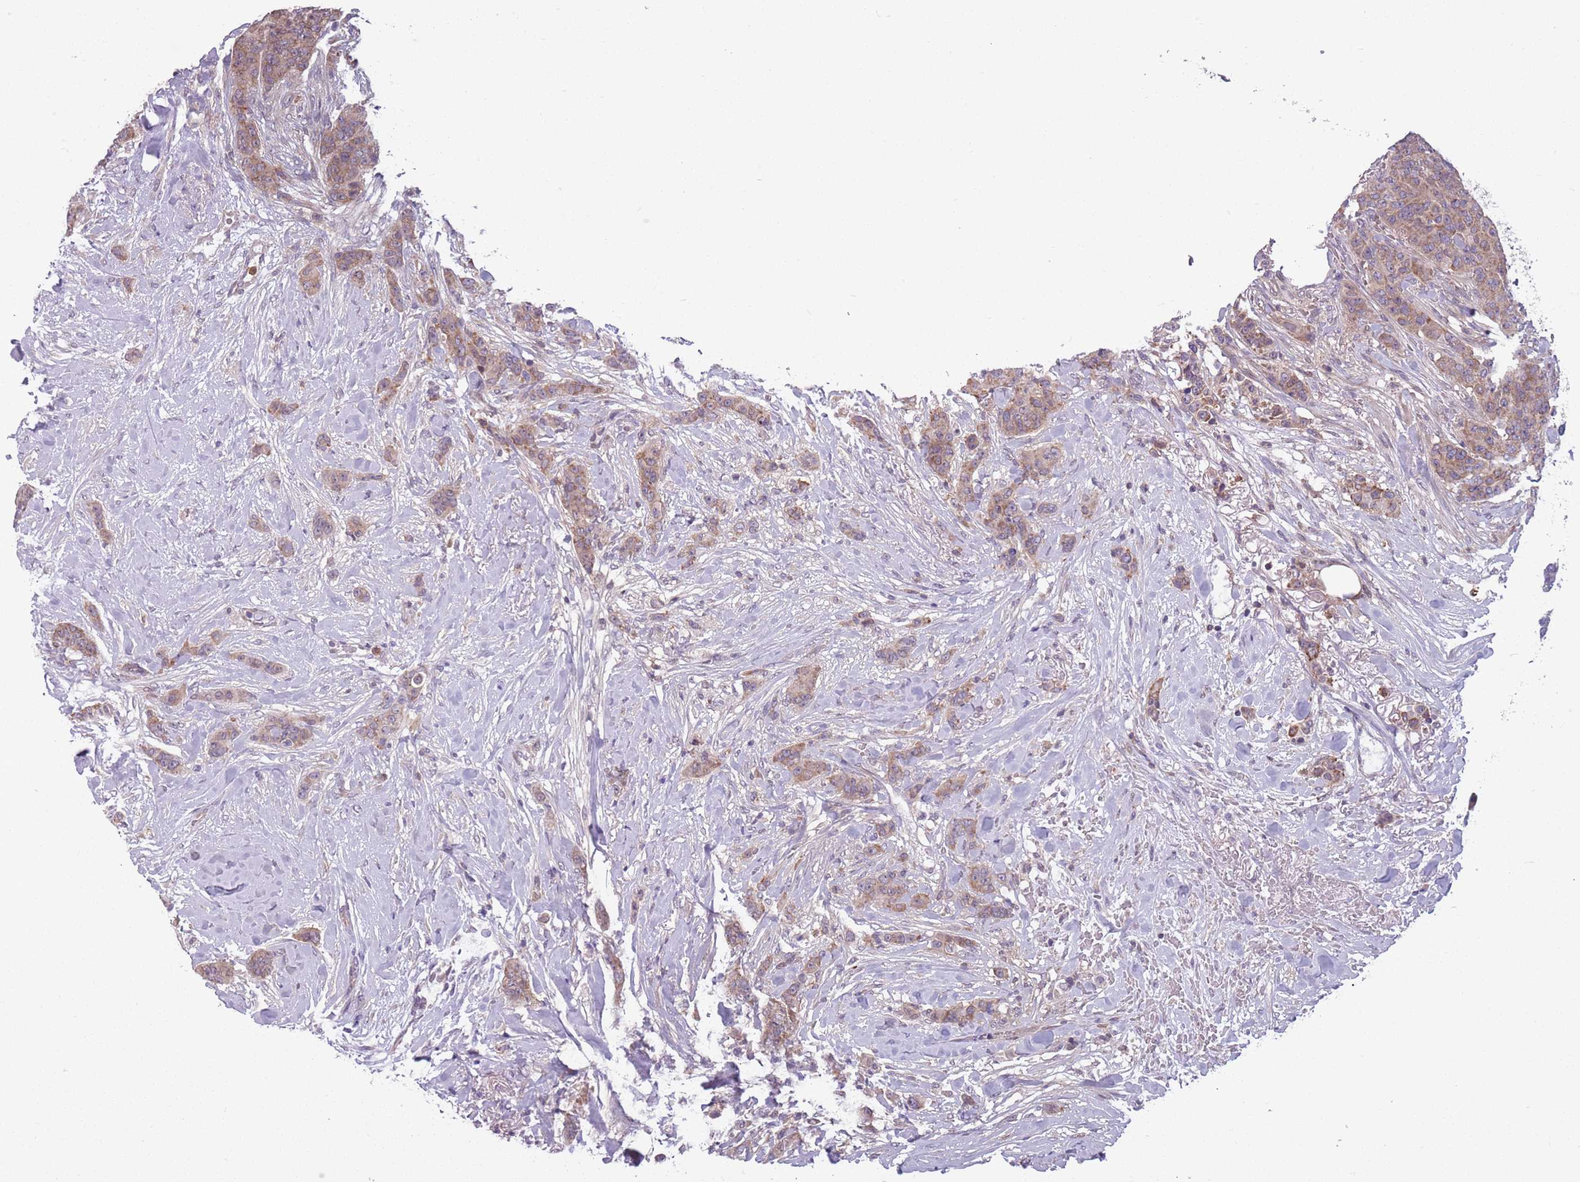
{"staining": {"intensity": "moderate", "quantity": ">75%", "location": "cytoplasmic/membranous"}, "tissue": "breast cancer", "cell_type": "Tumor cells", "image_type": "cancer", "snomed": [{"axis": "morphology", "description": "Duct carcinoma"}, {"axis": "topography", "description": "Breast"}], "caption": "The micrograph demonstrates staining of breast cancer, revealing moderate cytoplasmic/membranous protein staining (brown color) within tumor cells. Nuclei are stained in blue.", "gene": "JAML", "patient": {"sex": "female", "age": 40}}